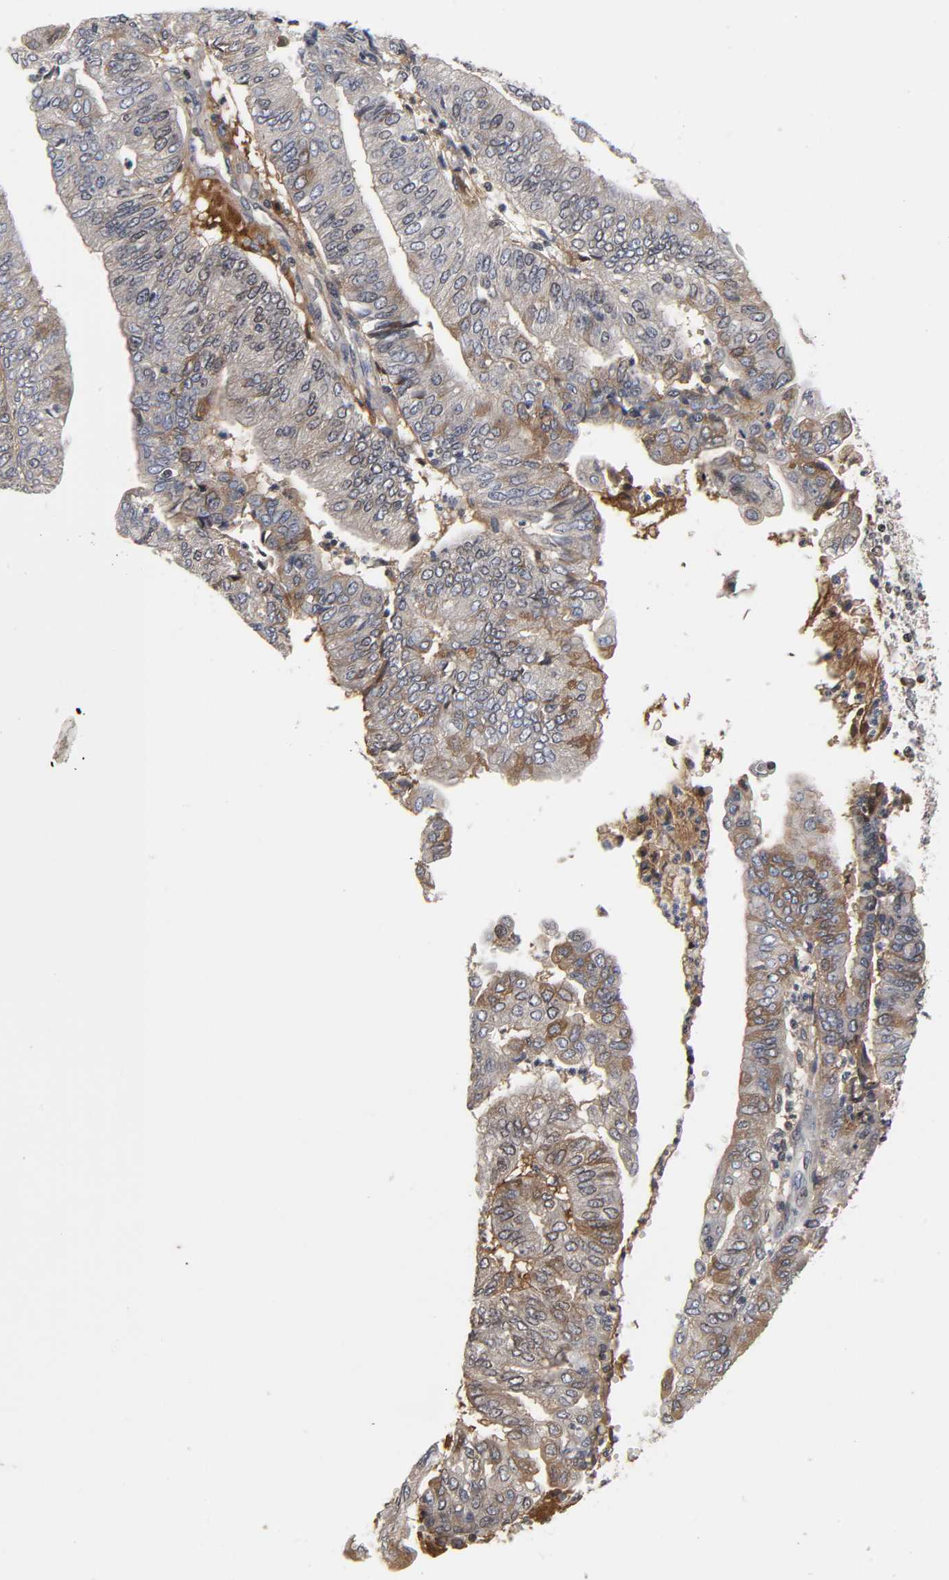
{"staining": {"intensity": "moderate", "quantity": "<25%", "location": "cytoplasmic/membranous,nuclear"}, "tissue": "endometrial cancer", "cell_type": "Tumor cells", "image_type": "cancer", "snomed": [{"axis": "morphology", "description": "Adenocarcinoma, NOS"}, {"axis": "topography", "description": "Endometrium"}], "caption": "Approximately <25% of tumor cells in adenocarcinoma (endometrial) exhibit moderate cytoplasmic/membranous and nuclear protein staining as visualized by brown immunohistochemical staining.", "gene": "CPN2", "patient": {"sex": "female", "age": 59}}